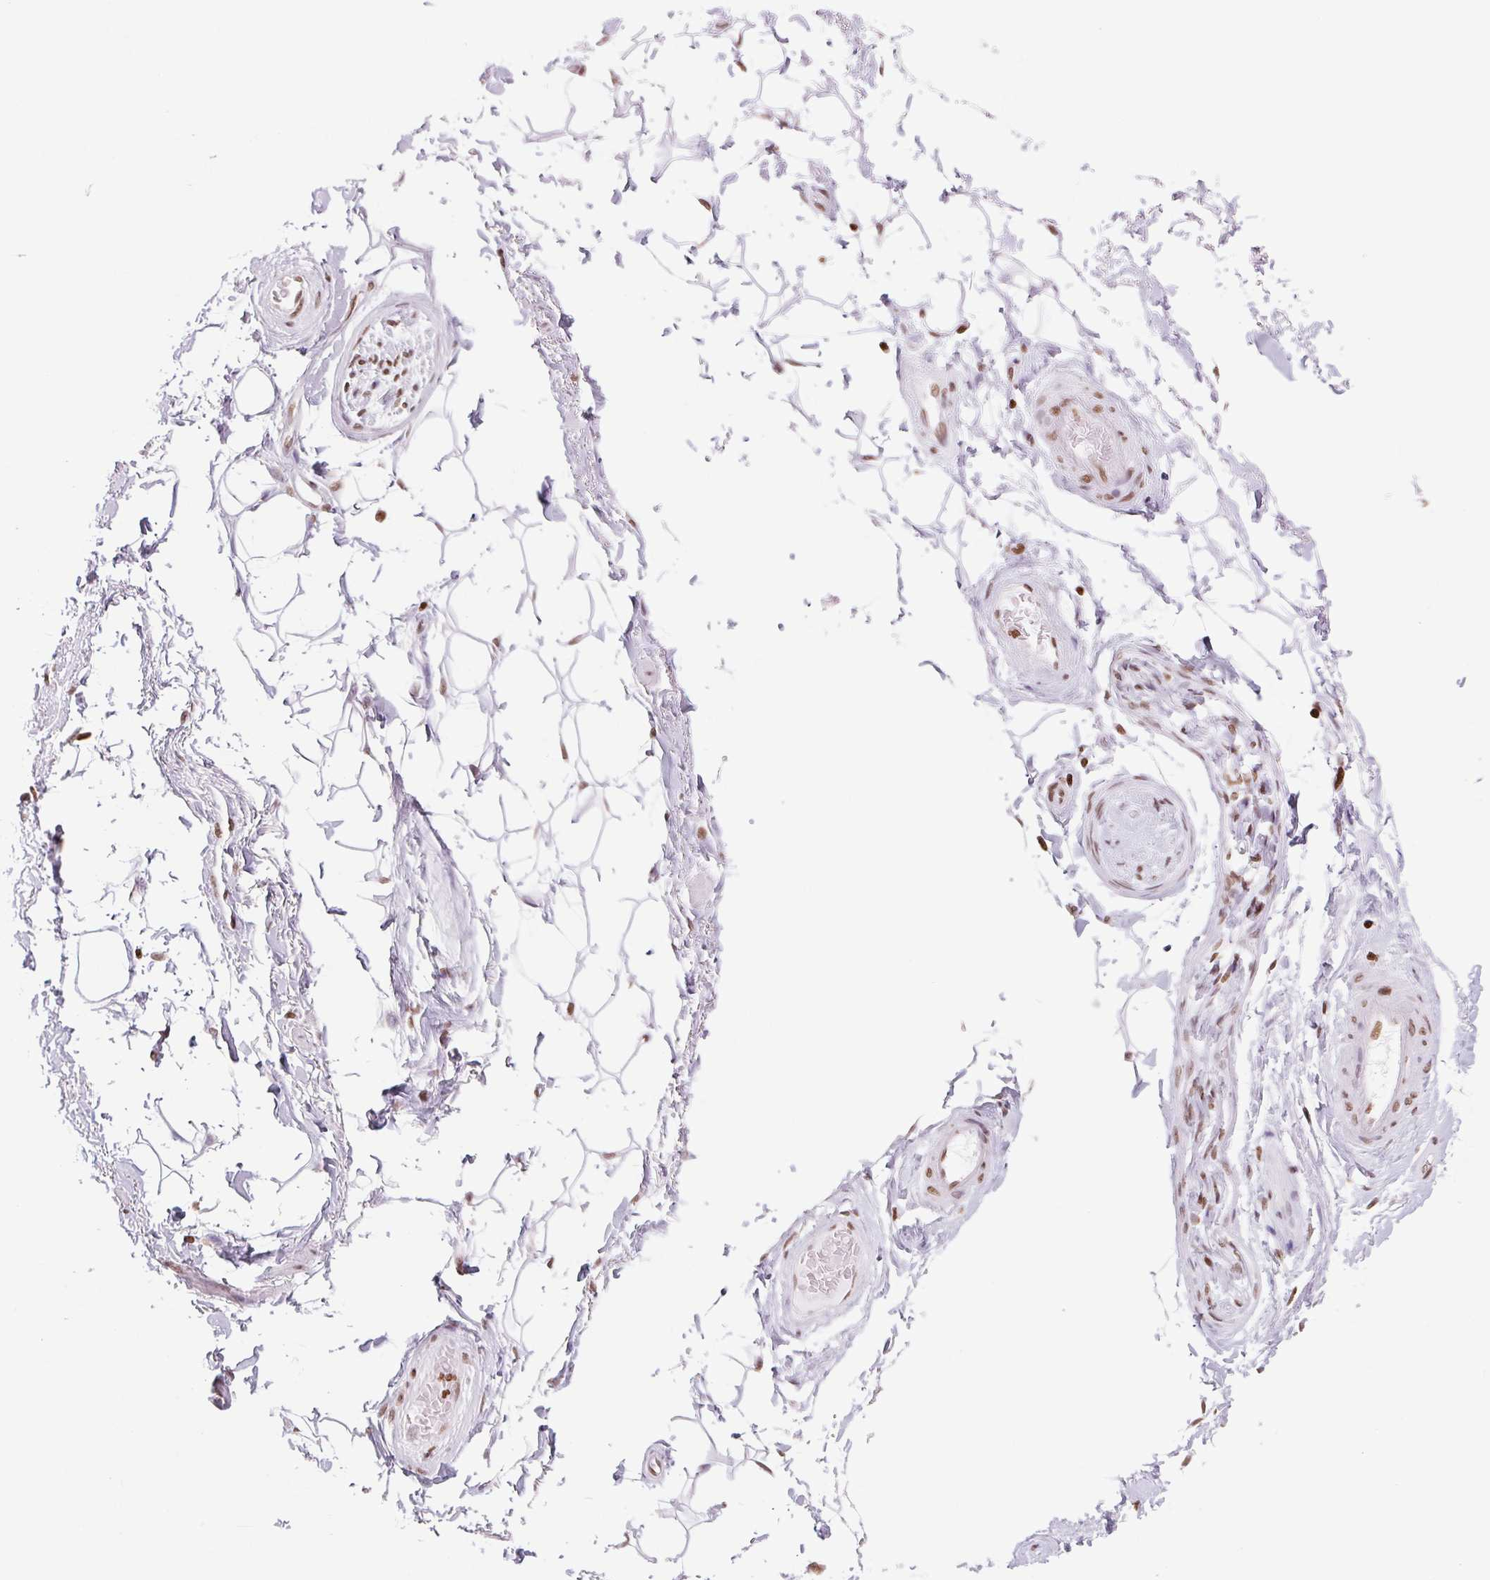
{"staining": {"intensity": "negative", "quantity": "none", "location": "none"}, "tissue": "adipose tissue", "cell_type": "Adipocytes", "image_type": "normal", "snomed": [{"axis": "morphology", "description": "Normal tissue, NOS"}, {"axis": "topography", "description": "Anal"}, {"axis": "topography", "description": "Peripheral nerve tissue"}], "caption": "This image is of benign adipose tissue stained with immunohistochemistry (IHC) to label a protein in brown with the nuclei are counter-stained blue. There is no staining in adipocytes. The staining is performed using DAB brown chromogen with nuclei counter-stained in using hematoxylin.", "gene": "SMIM12", "patient": {"sex": "male", "age": 51}}